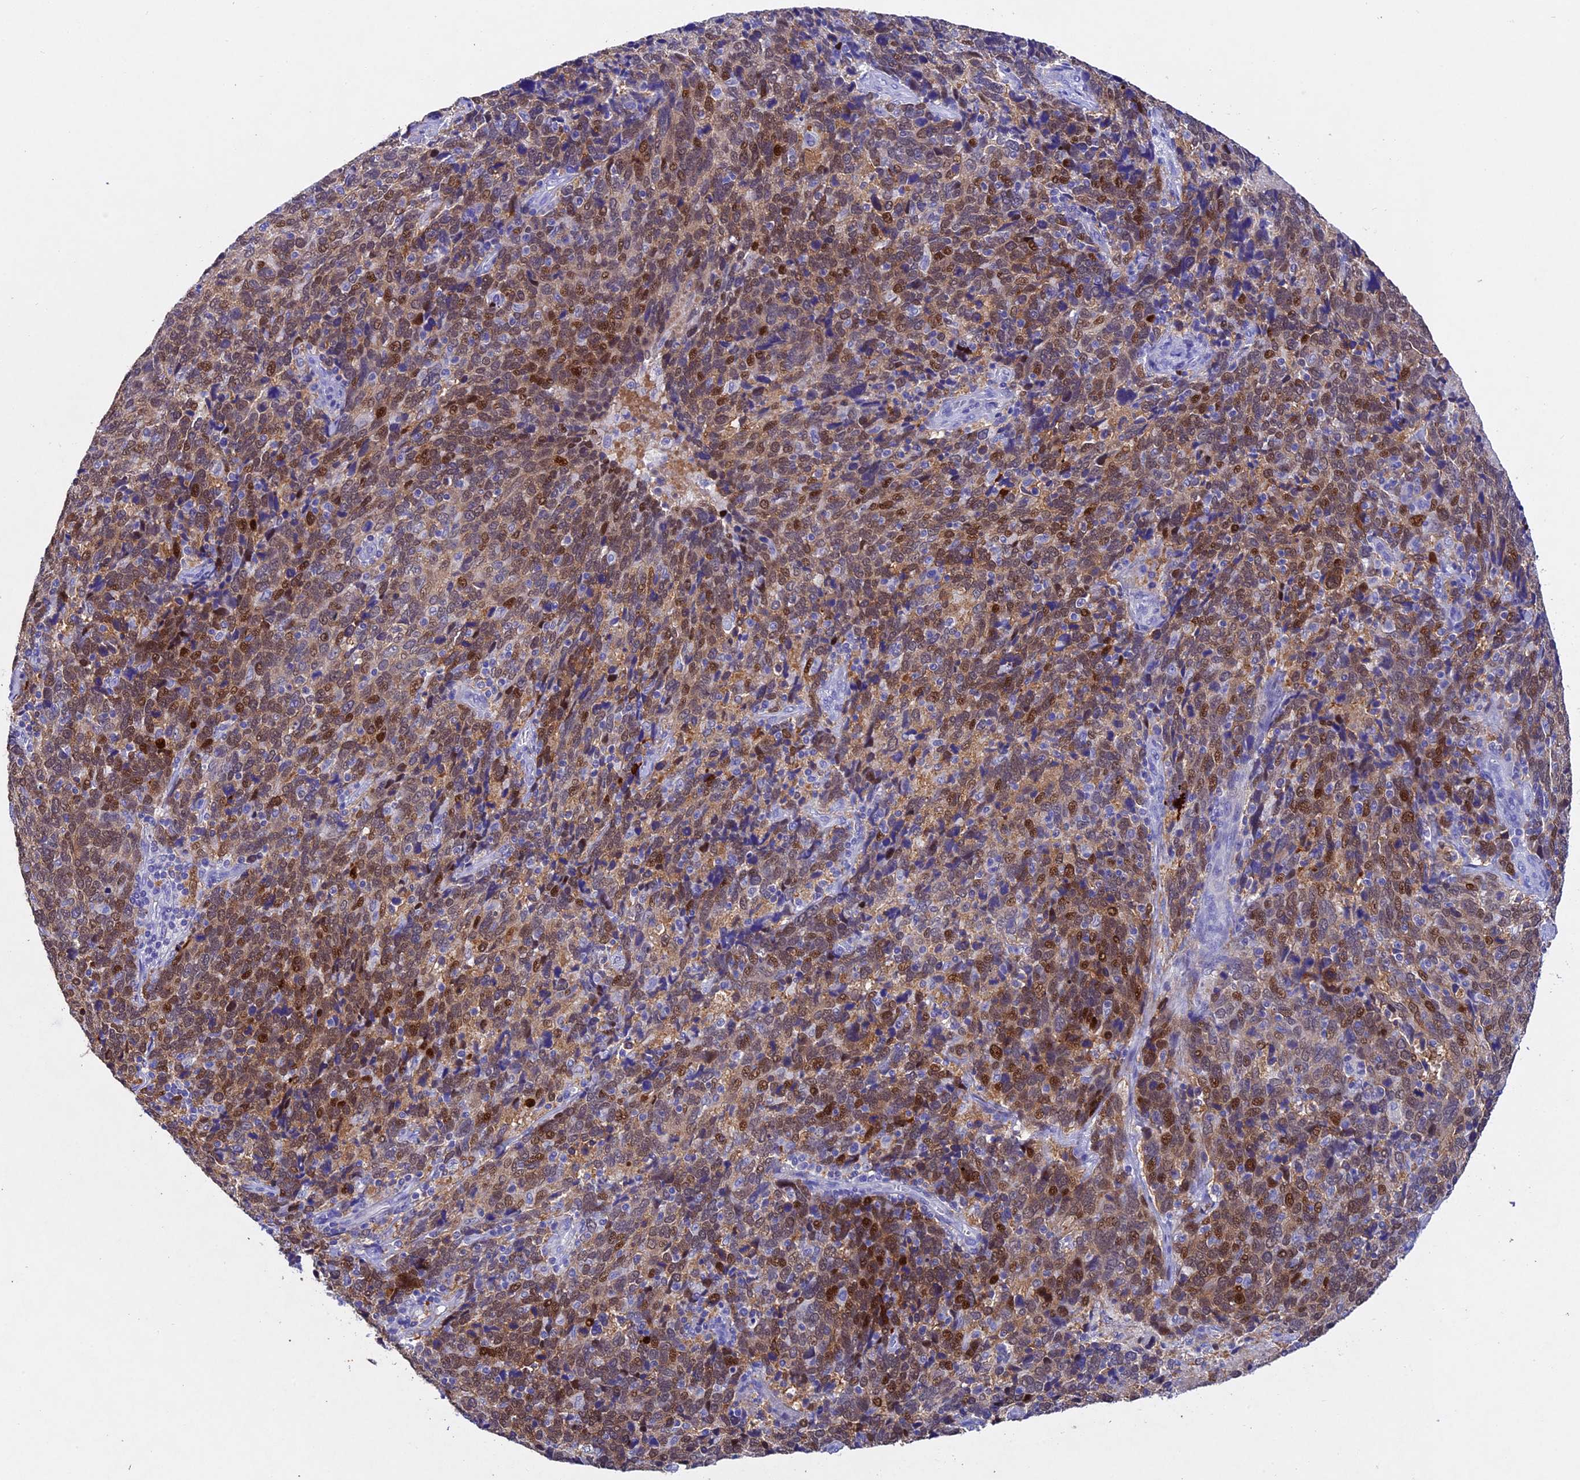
{"staining": {"intensity": "strong", "quantity": ">75%", "location": "cytoplasmic/membranous,nuclear"}, "tissue": "cervical cancer", "cell_type": "Tumor cells", "image_type": "cancer", "snomed": [{"axis": "morphology", "description": "Squamous cell carcinoma, NOS"}, {"axis": "topography", "description": "Cervix"}], "caption": "Strong cytoplasmic/membranous and nuclear protein staining is identified in approximately >75% of tumor cells in cervical cancer.", "gene": "TGDS", "patient": {"sex": "female", "age": 41}}